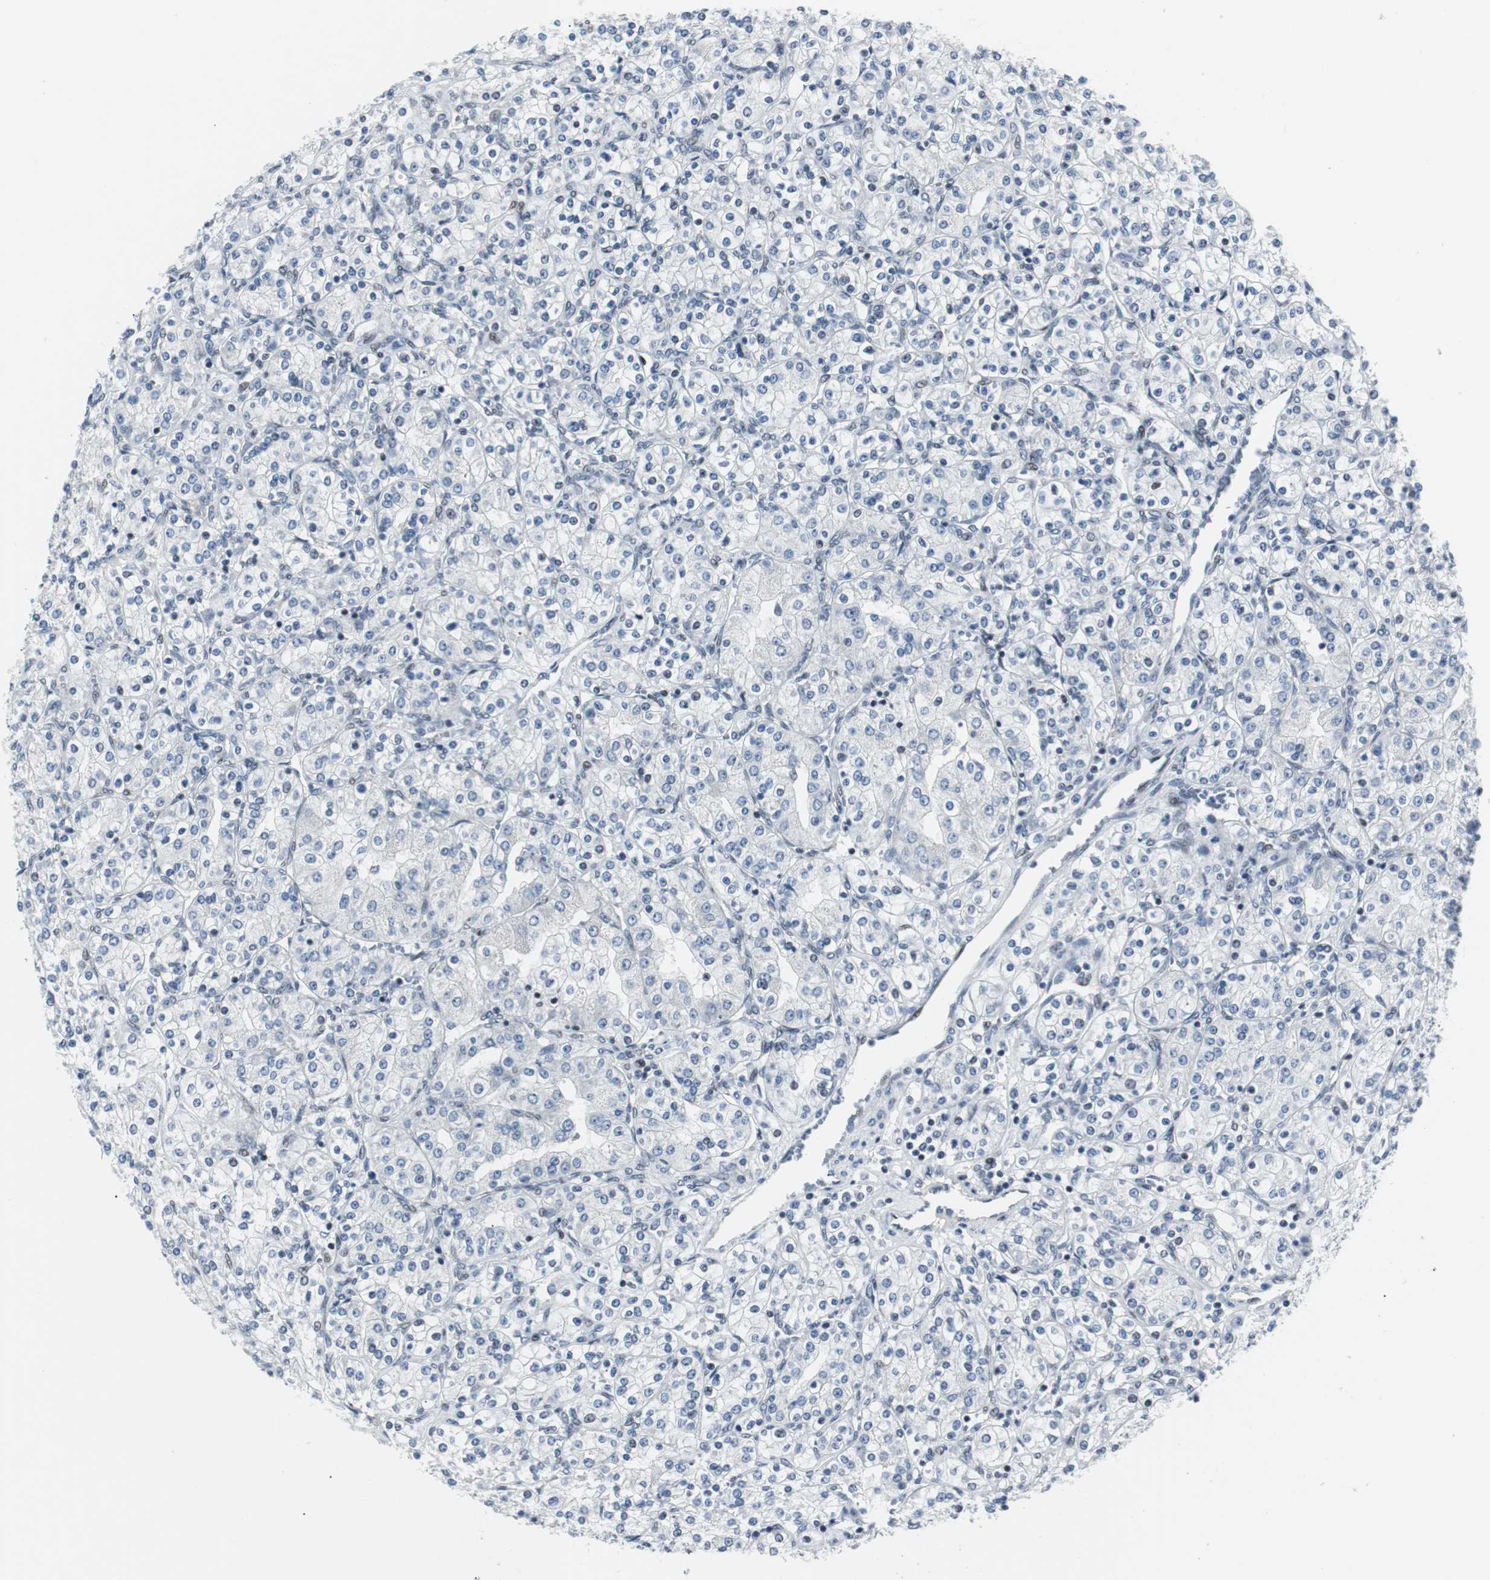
{"staining": {"intensity": "negative", "quantity": "none", "location": "none"}, "tissue": "renal cancer", "cell_type": "Tumor cells", "image_type": "cancer", "snomed": [{"axis": "morphology", "description": "Adenocarcinoma, NOS"}, {"axis": "topography", "description": "Kidney"}], "caption": "High power microscopy image of an immunohistochemistry photomicrograph of renal cancer, revealing no significant expression in tumor cells.", "gene": "MTA1", "patient": {"sex": "male", "age": 77}}